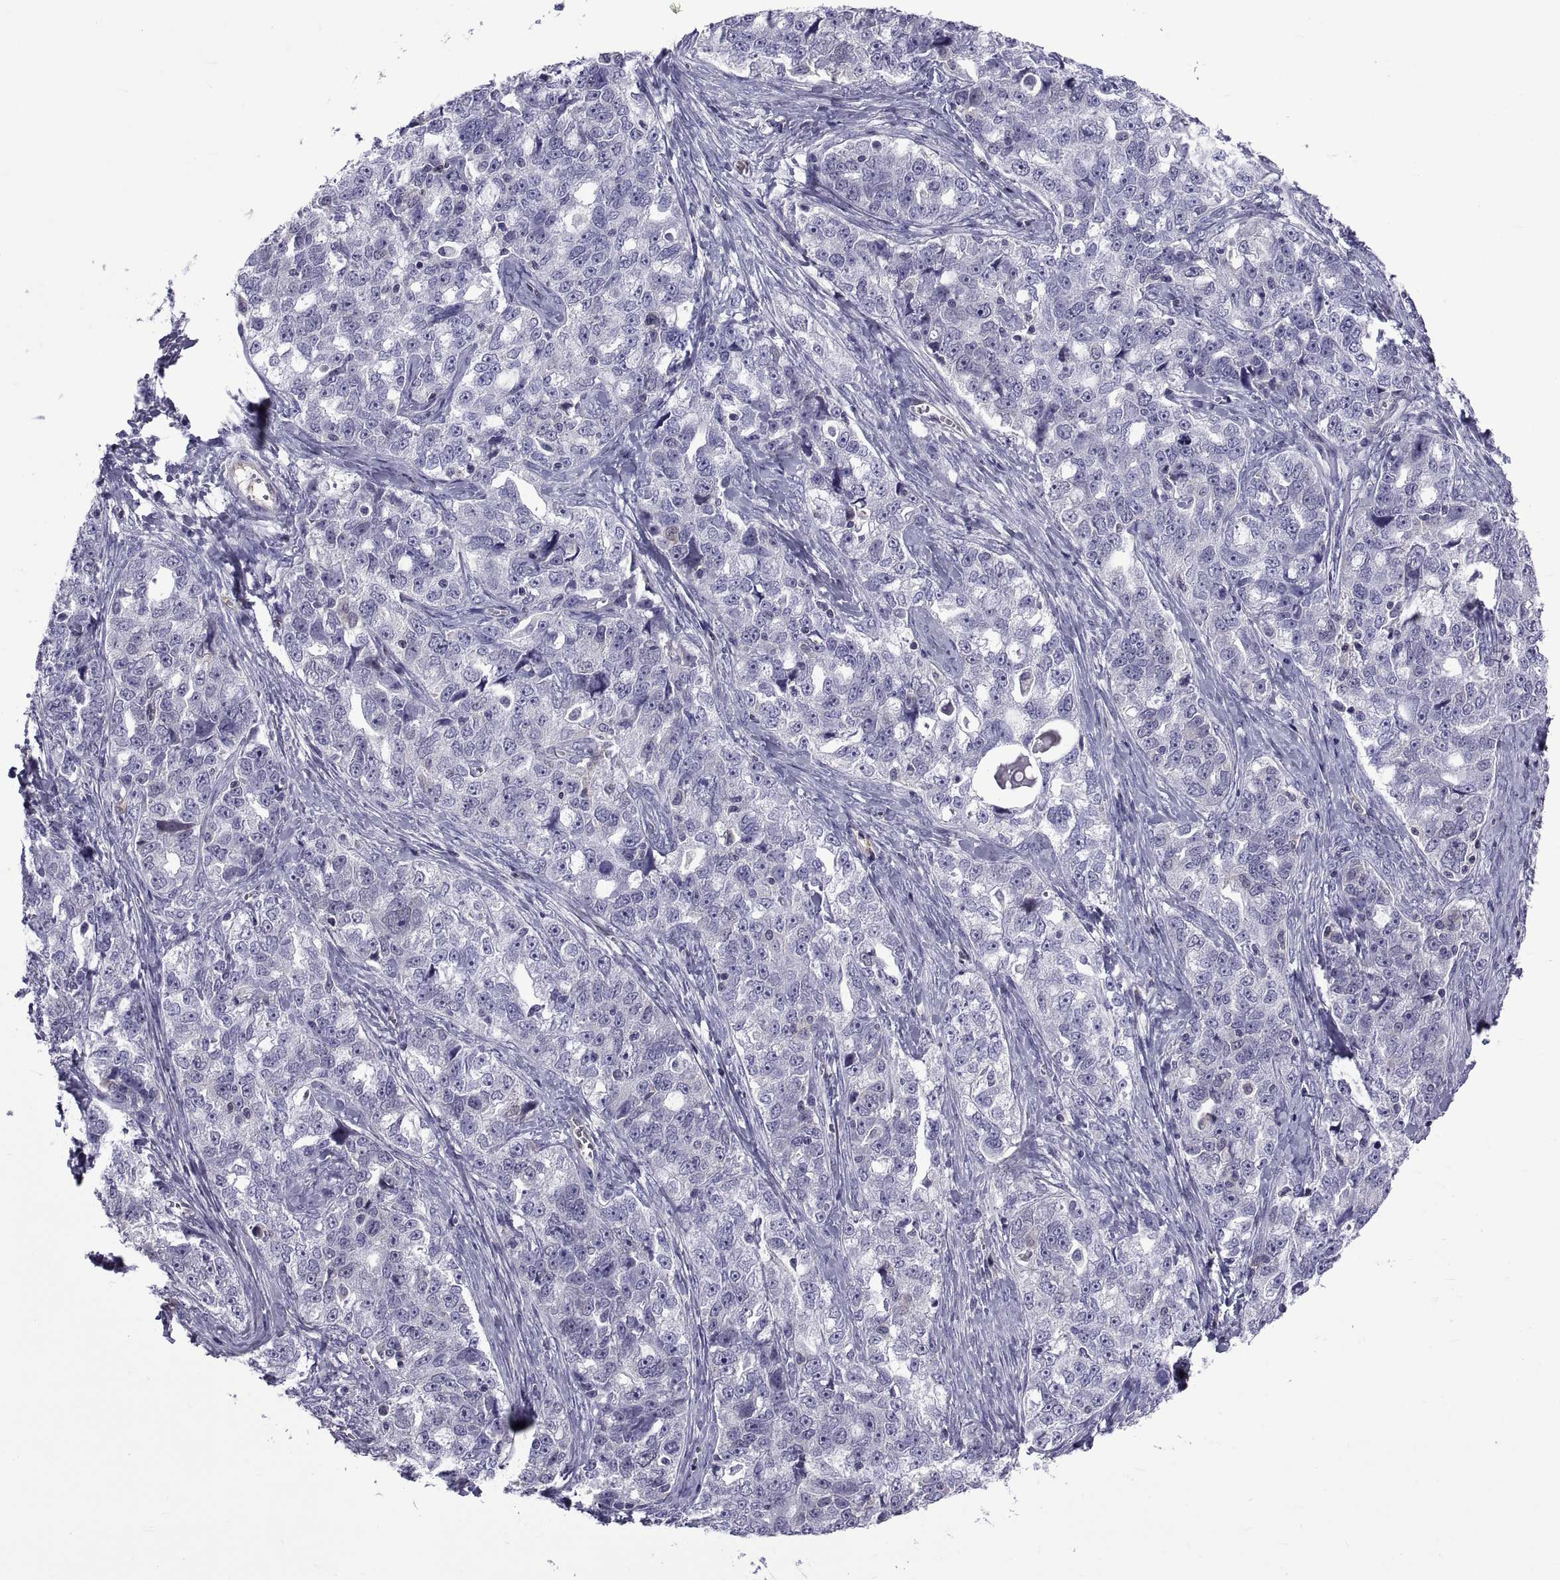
{"staining": {"intensity": "negative", "quantity": "none", "location": "none"}, "tissue": "ovarian cancer", "cell_type": "Tumor cells", "image_type": "cancer", "snomed": [{"axis": "morphology", "description": "Cystadenocarcinoma, serous, NOS"}, {"axis": "topography", "description": "Ovary"}], "caption": "Micrograph shows no significant protein staining in tumor cells of ovarian cancer.", "gene": "LCN9", "patient": {"sex": "female", "age": 51}}